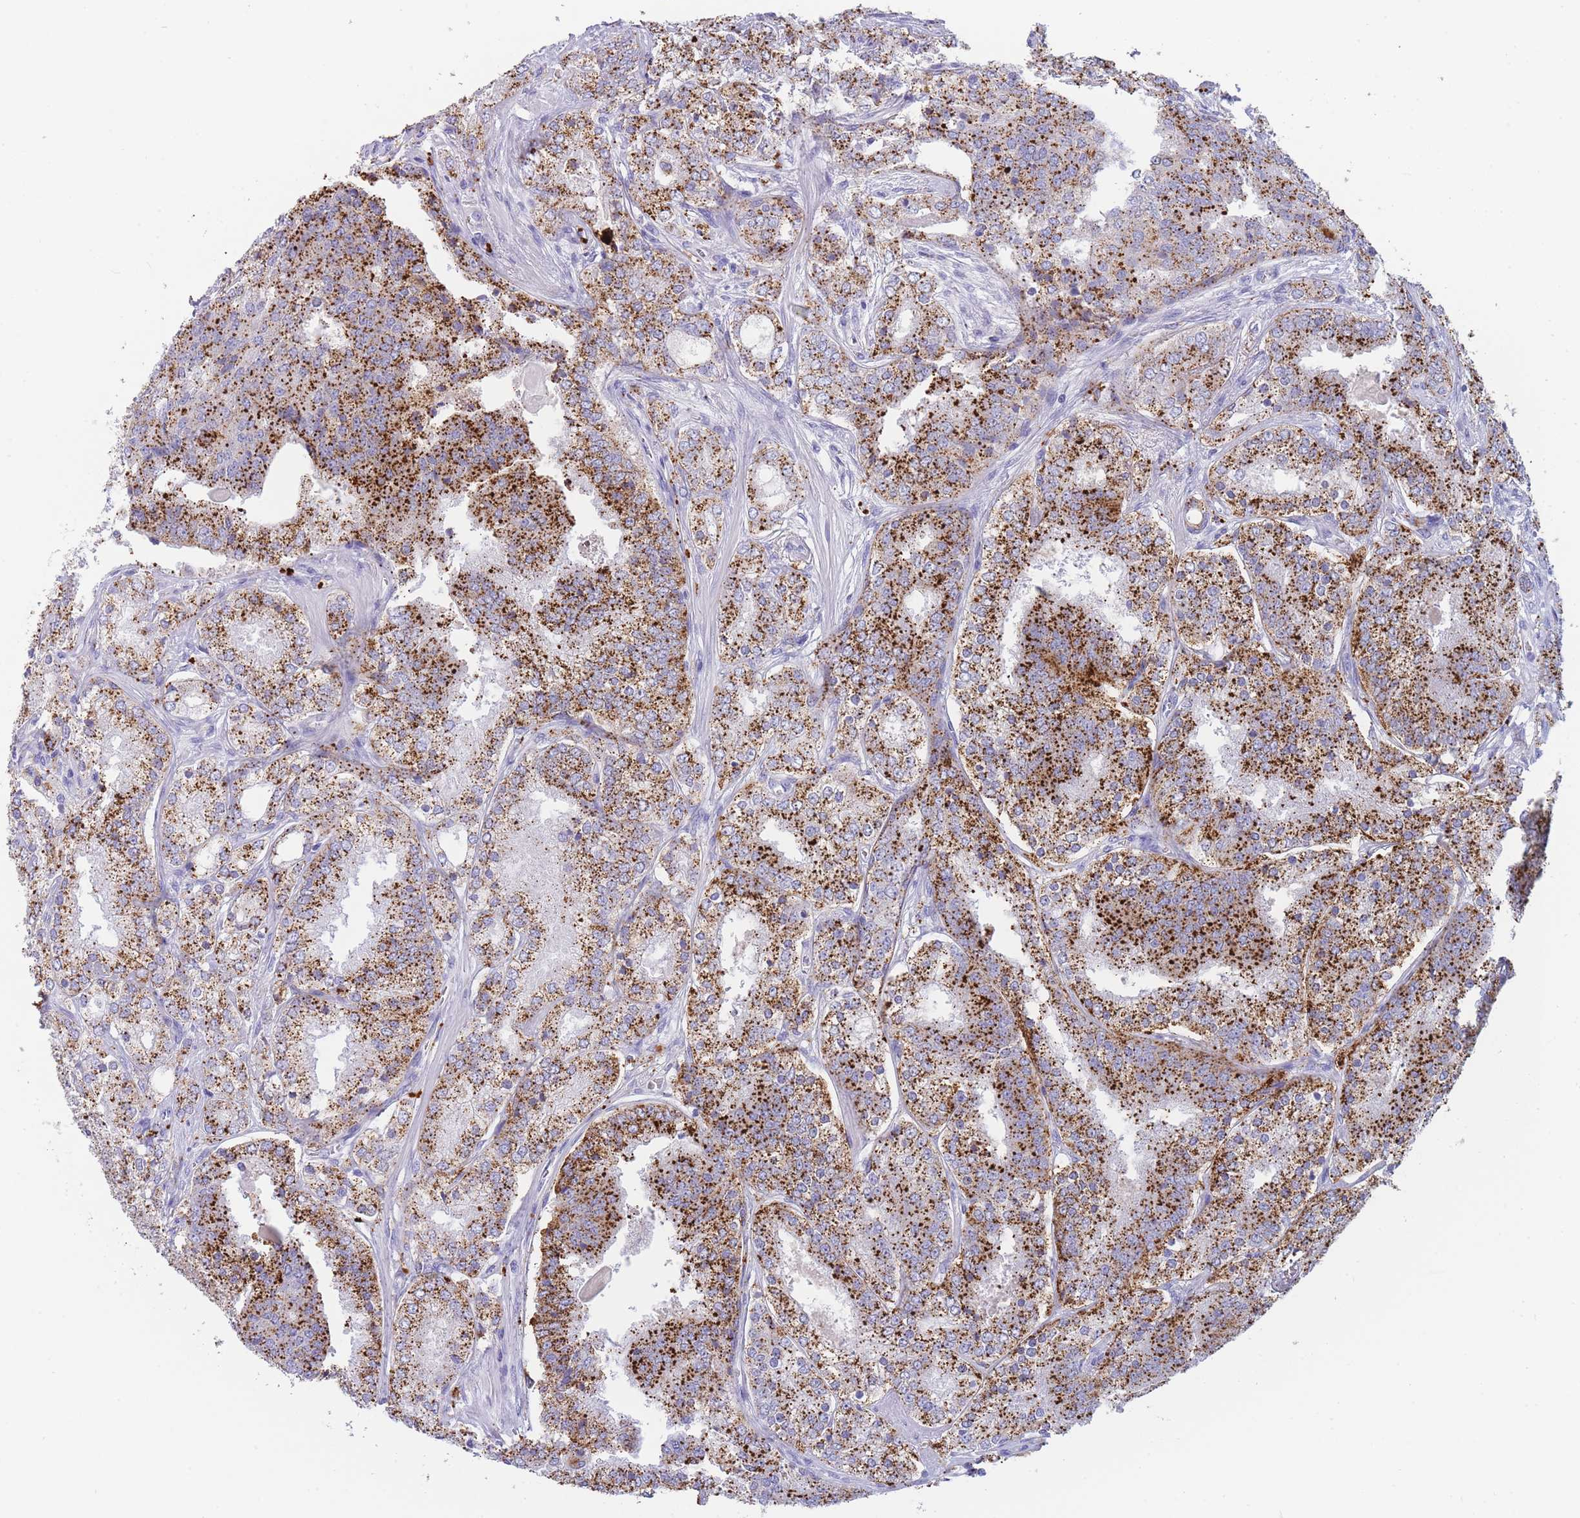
{"staining": {"intensity": "strong", "quantity": ">75%", "location": "cytoplasmic/membranous"}, "tissue": "prostate cancer", "cell_type": "Tumor cells", "image_type": "cancer", "snomed": [{"axis": "morphology", "description": "Adenocarcinoma, High grade"}, {"axis": "topography", "description": "Prostate"}], "caption": "Tumor cells display strong cytoplasmic/membranous positivity in about >75% of cells in prostate cancer.", "gene": "GAA", "patient": {"sex": "male", "age": 63}}